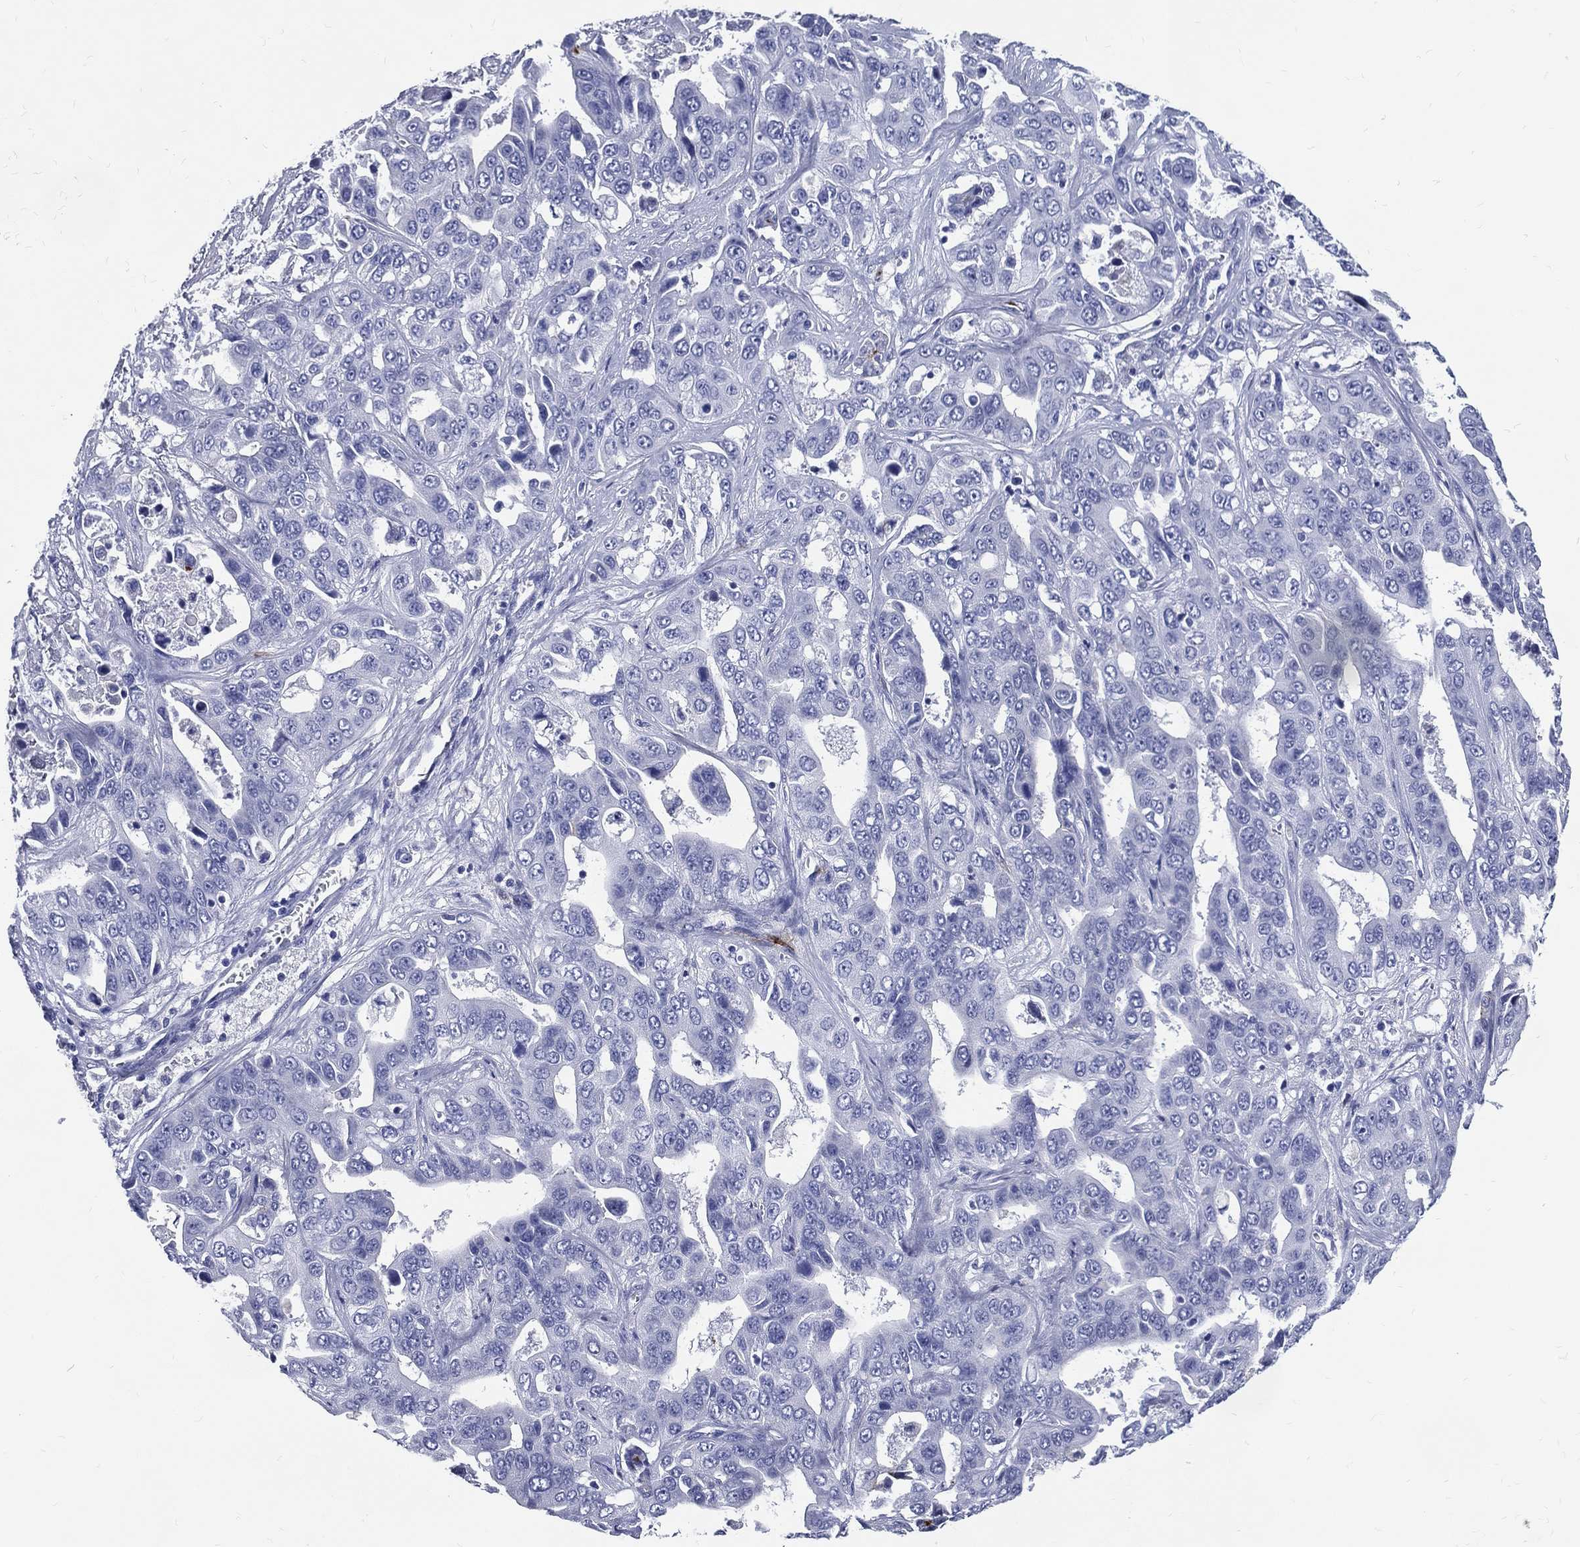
{"staining": {"intensity": "negative", "quantity": "none", "location": "none"}, "tissue": "liver cancer", "cell_type": "Tumor cells", "image_type": "cancer", "snomed": [{"axis": "morphology", "description": "Cholangiocarcinoma"}, {"axis": "topography", "description": "Liver"}], "caption": "The micrograph exhibits no staining of tumor cells in cholangiocarcinoma (liver).", "gene": "ACE2", "patient": {"sex": "female", "age": 52}}